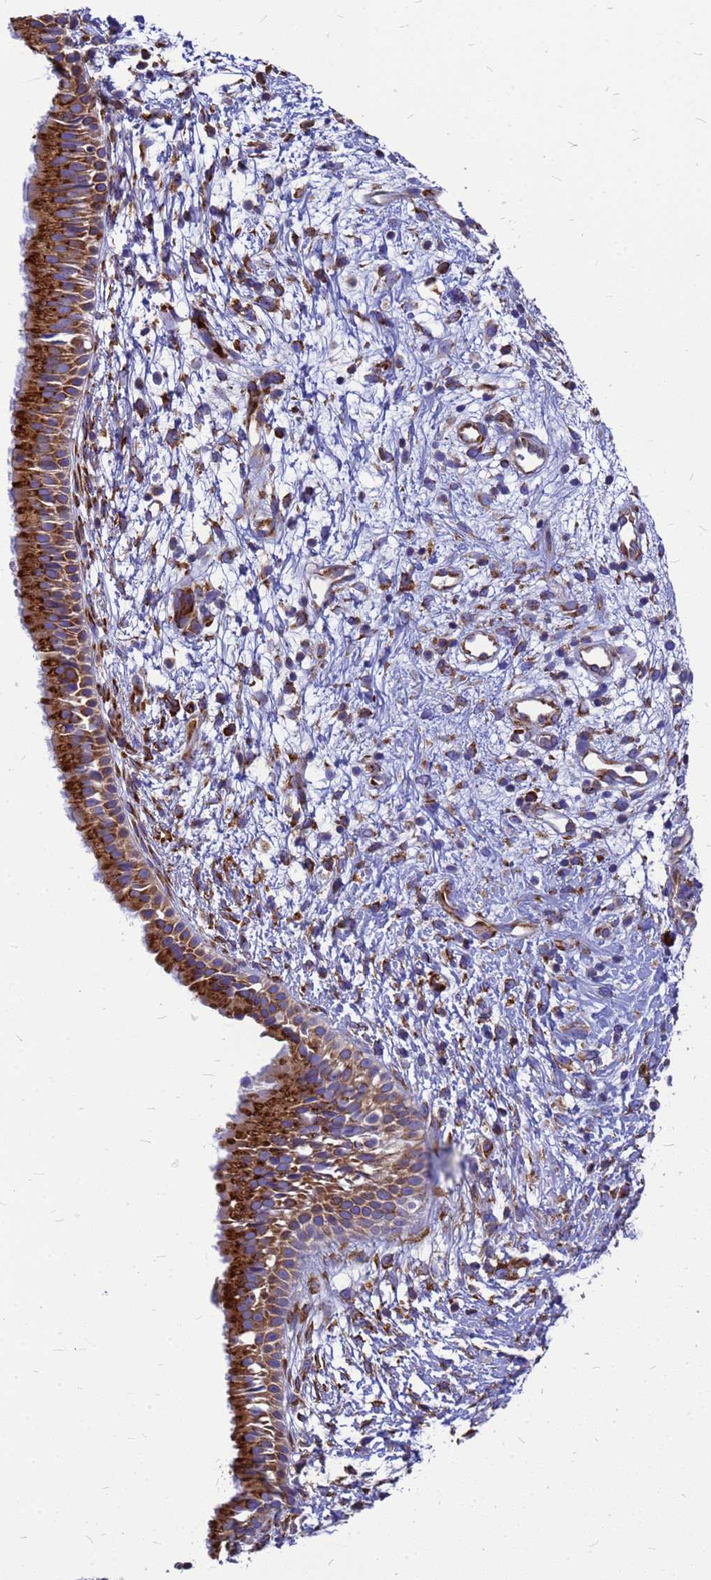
{"staining": {"intensity": "strong", "quantity": ">75%", "location": "cytoplasmic/membranous"}, "tissue": "nasopharynx", "cell_type": "Respiratory epithelial cells", "image_type": "normal", "snomed": [{"axis": "morphology", "description": "Normal tissue, NOS"}, {"axis": "topography", "description": "Nasopharynx"}], "caption": "Approximately >75% of respiratory epithelial cells in normal nasopharynx reveal strong cytoplasmic/membranous protein staining as visualized by brown immunohistochemical staining.", "gene": "EEF1D", "patient": {"sex": "male", "age": 22}}